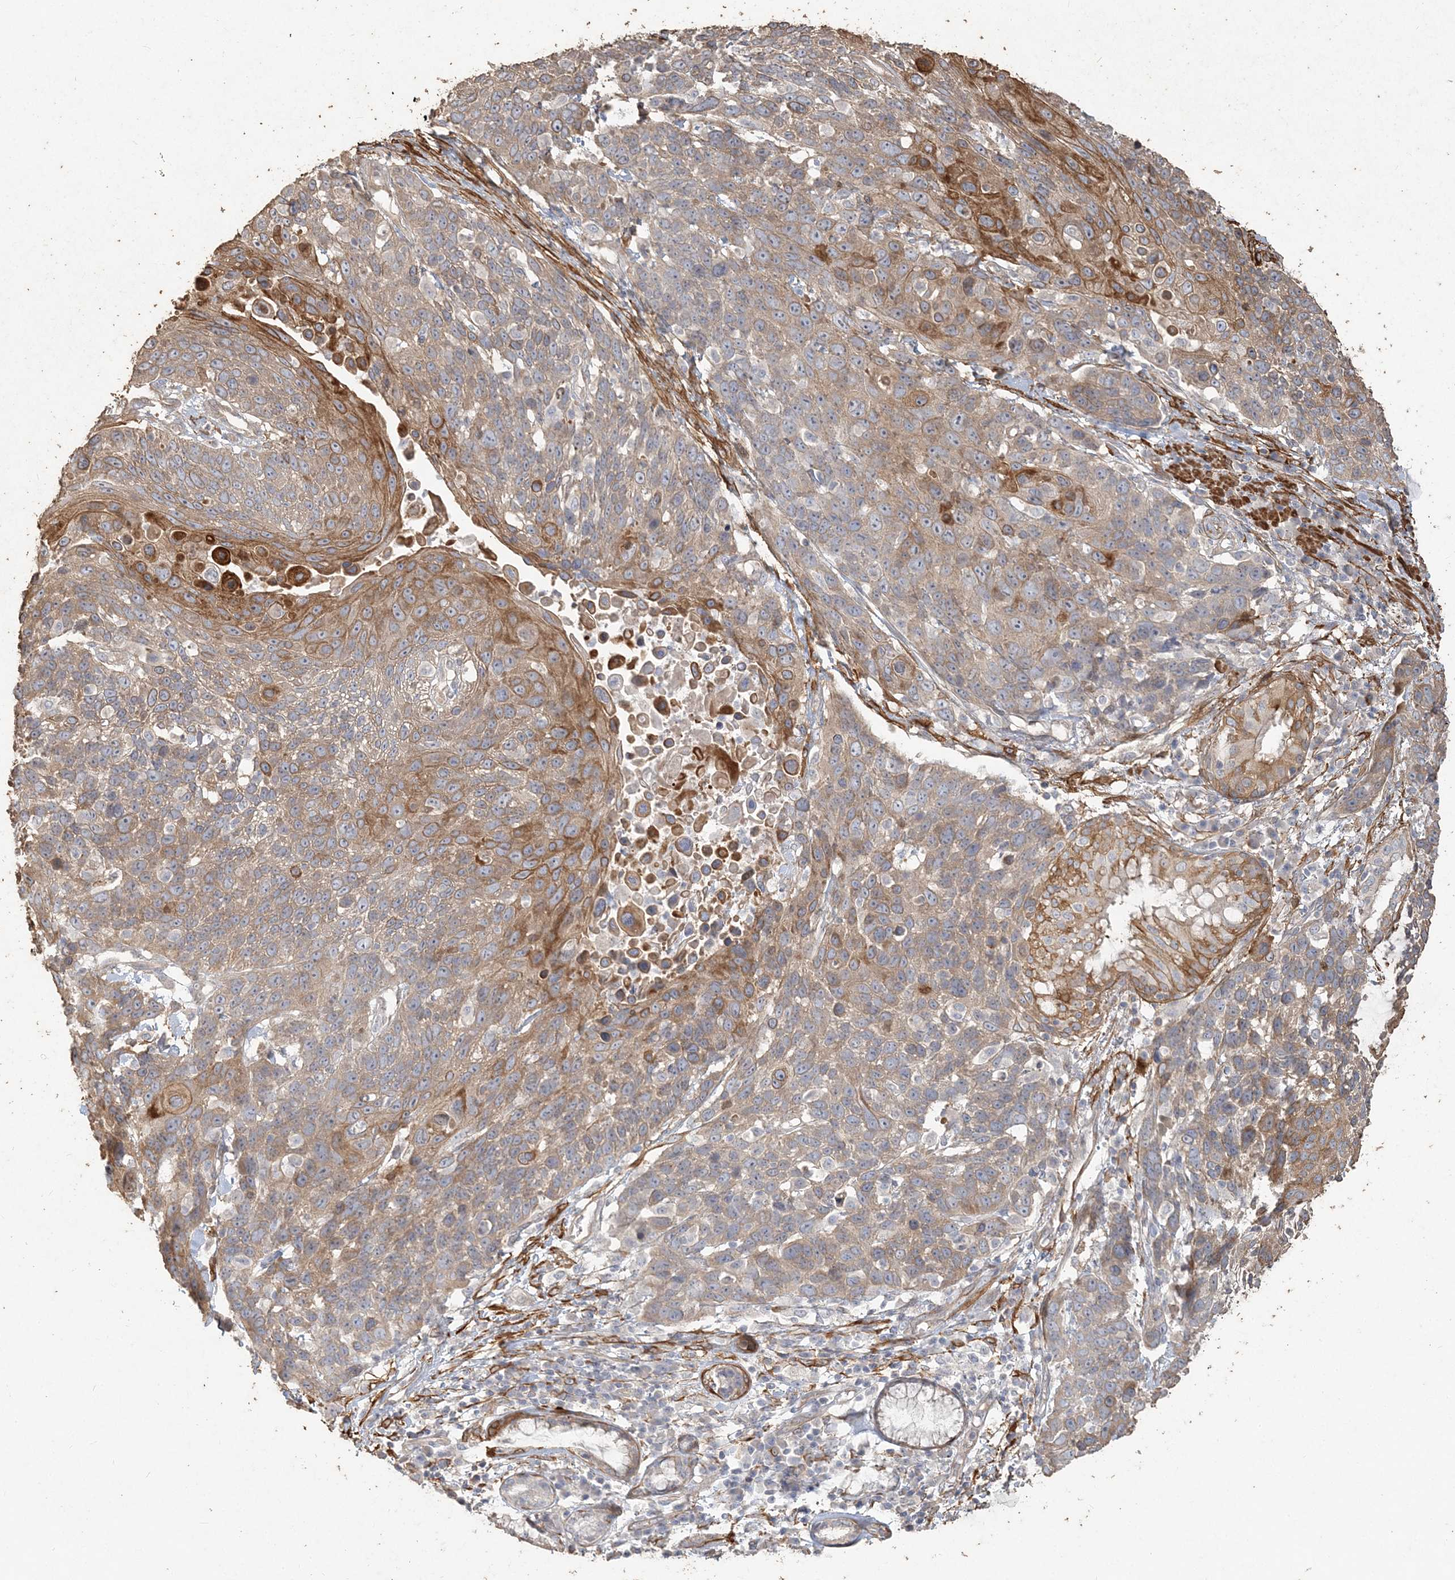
{"staining": {"intensity": "moderate", "quantity": ">75%", "location": "cytoplasmic/membranous"}, "tissue": "lung cancer", "cell_type": "Tumor cells", "image_type": "cancer", "snomed": [{"axis": "morphology", "description": "Squamous cell carcinoma, NOS"}, {"axis": "topography", "description": "Lung"}], "caption": "IHC of lung cancer (squamous cell carcinoma) shows medium levels of moderate cytoplasmic/membranous expression in about >75% of tumor cells.", "gene": "RNF145", "patient": {"sex": "male", "age": 66}}